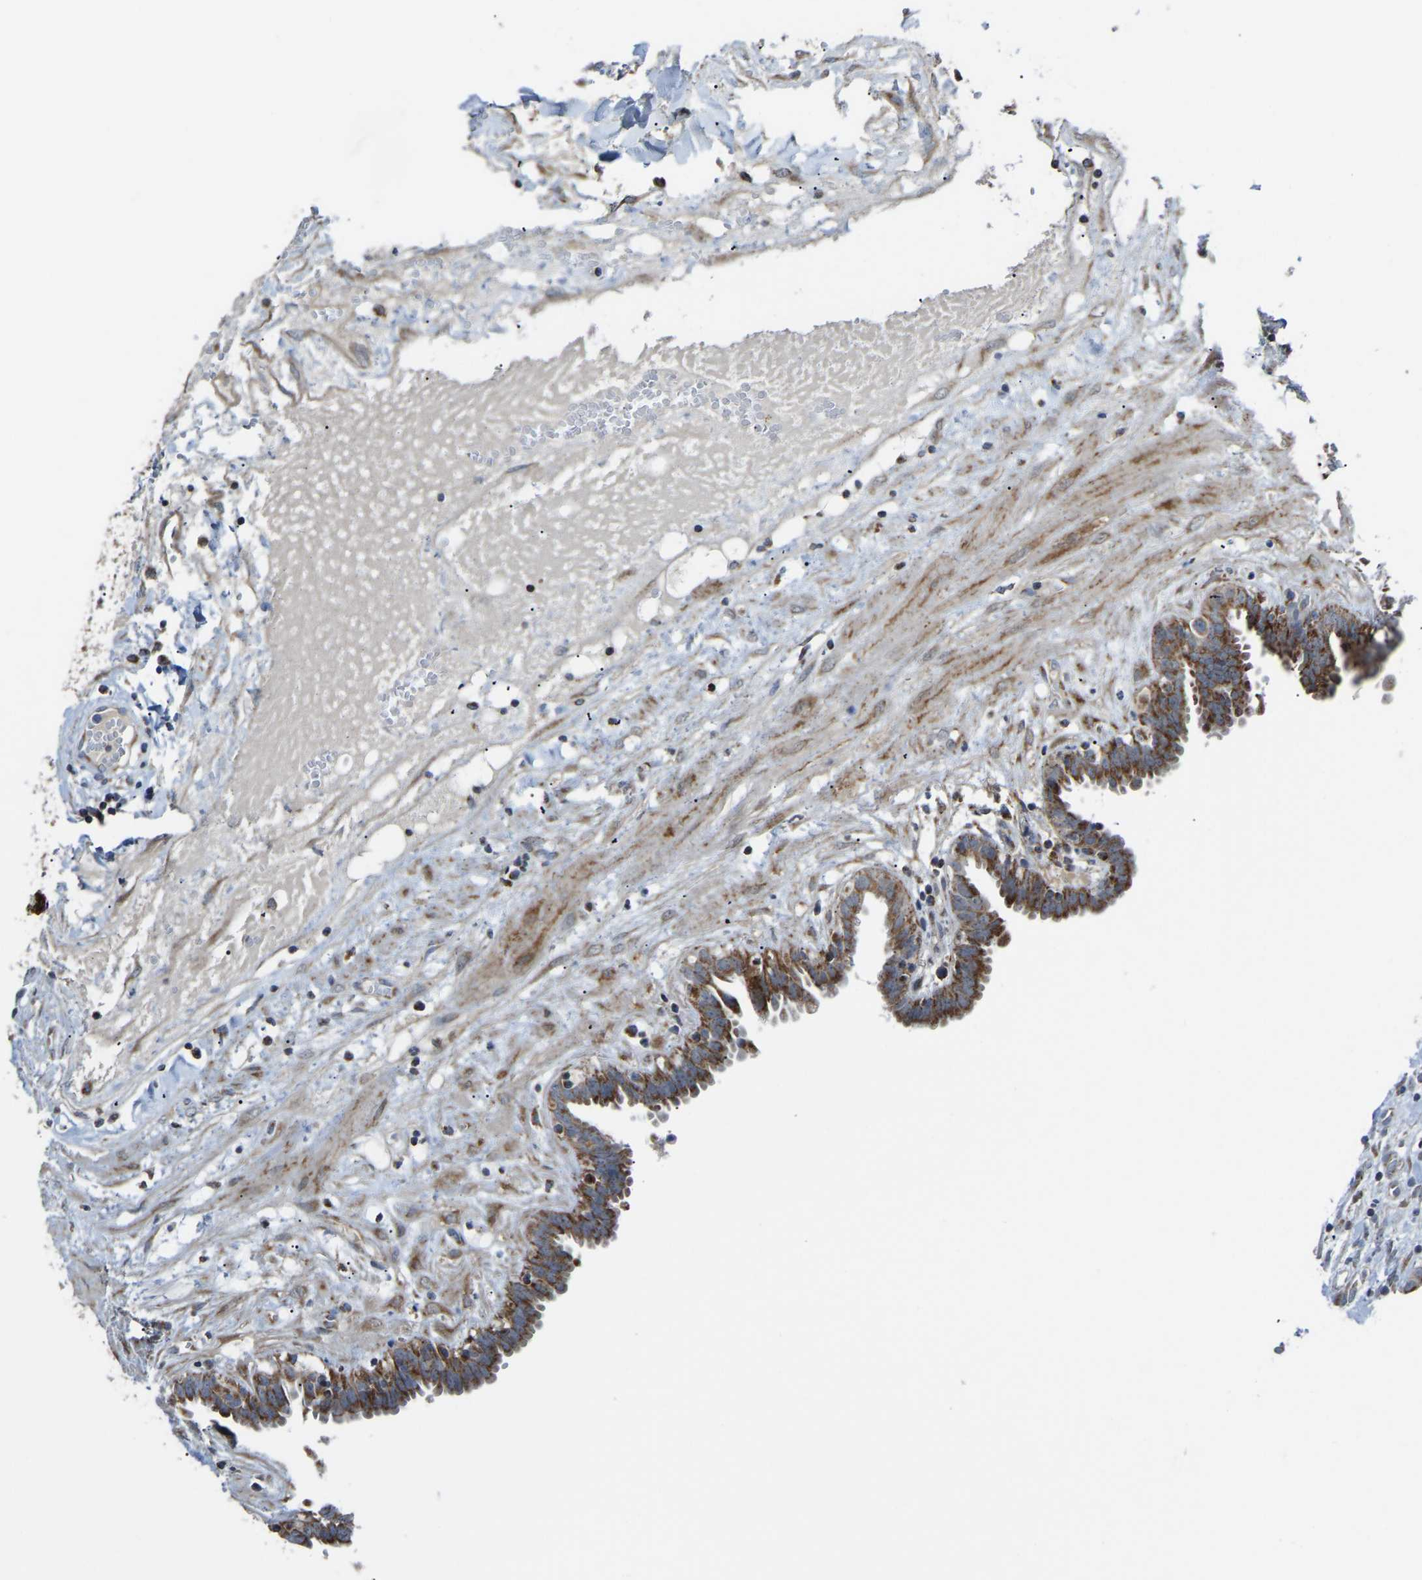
{"staining": {"intensity": "moderate", "quantity": ">75%", "location": "cytoplasmic/membranous"}, "tissue": "fallopian tube", "cell_type": "Glandular cells", "image_type": "normal", "snomed": [{"axis": "morphology", "description": "Normal tissue, NOS"}, {"axis": "topography", "description": "Fallopian tube"}, {"axis": "topography", "description": "Placenta"}], "caption": "This histopathology image displays immunohistochemistry (IHC) staining of normal fallopian tube, with medium moderate cytoplasmic/membranous expression in approximately >75% of glandular cells.", "gene": "CANT1", "patient": {"sex": "female", "age": 32}}